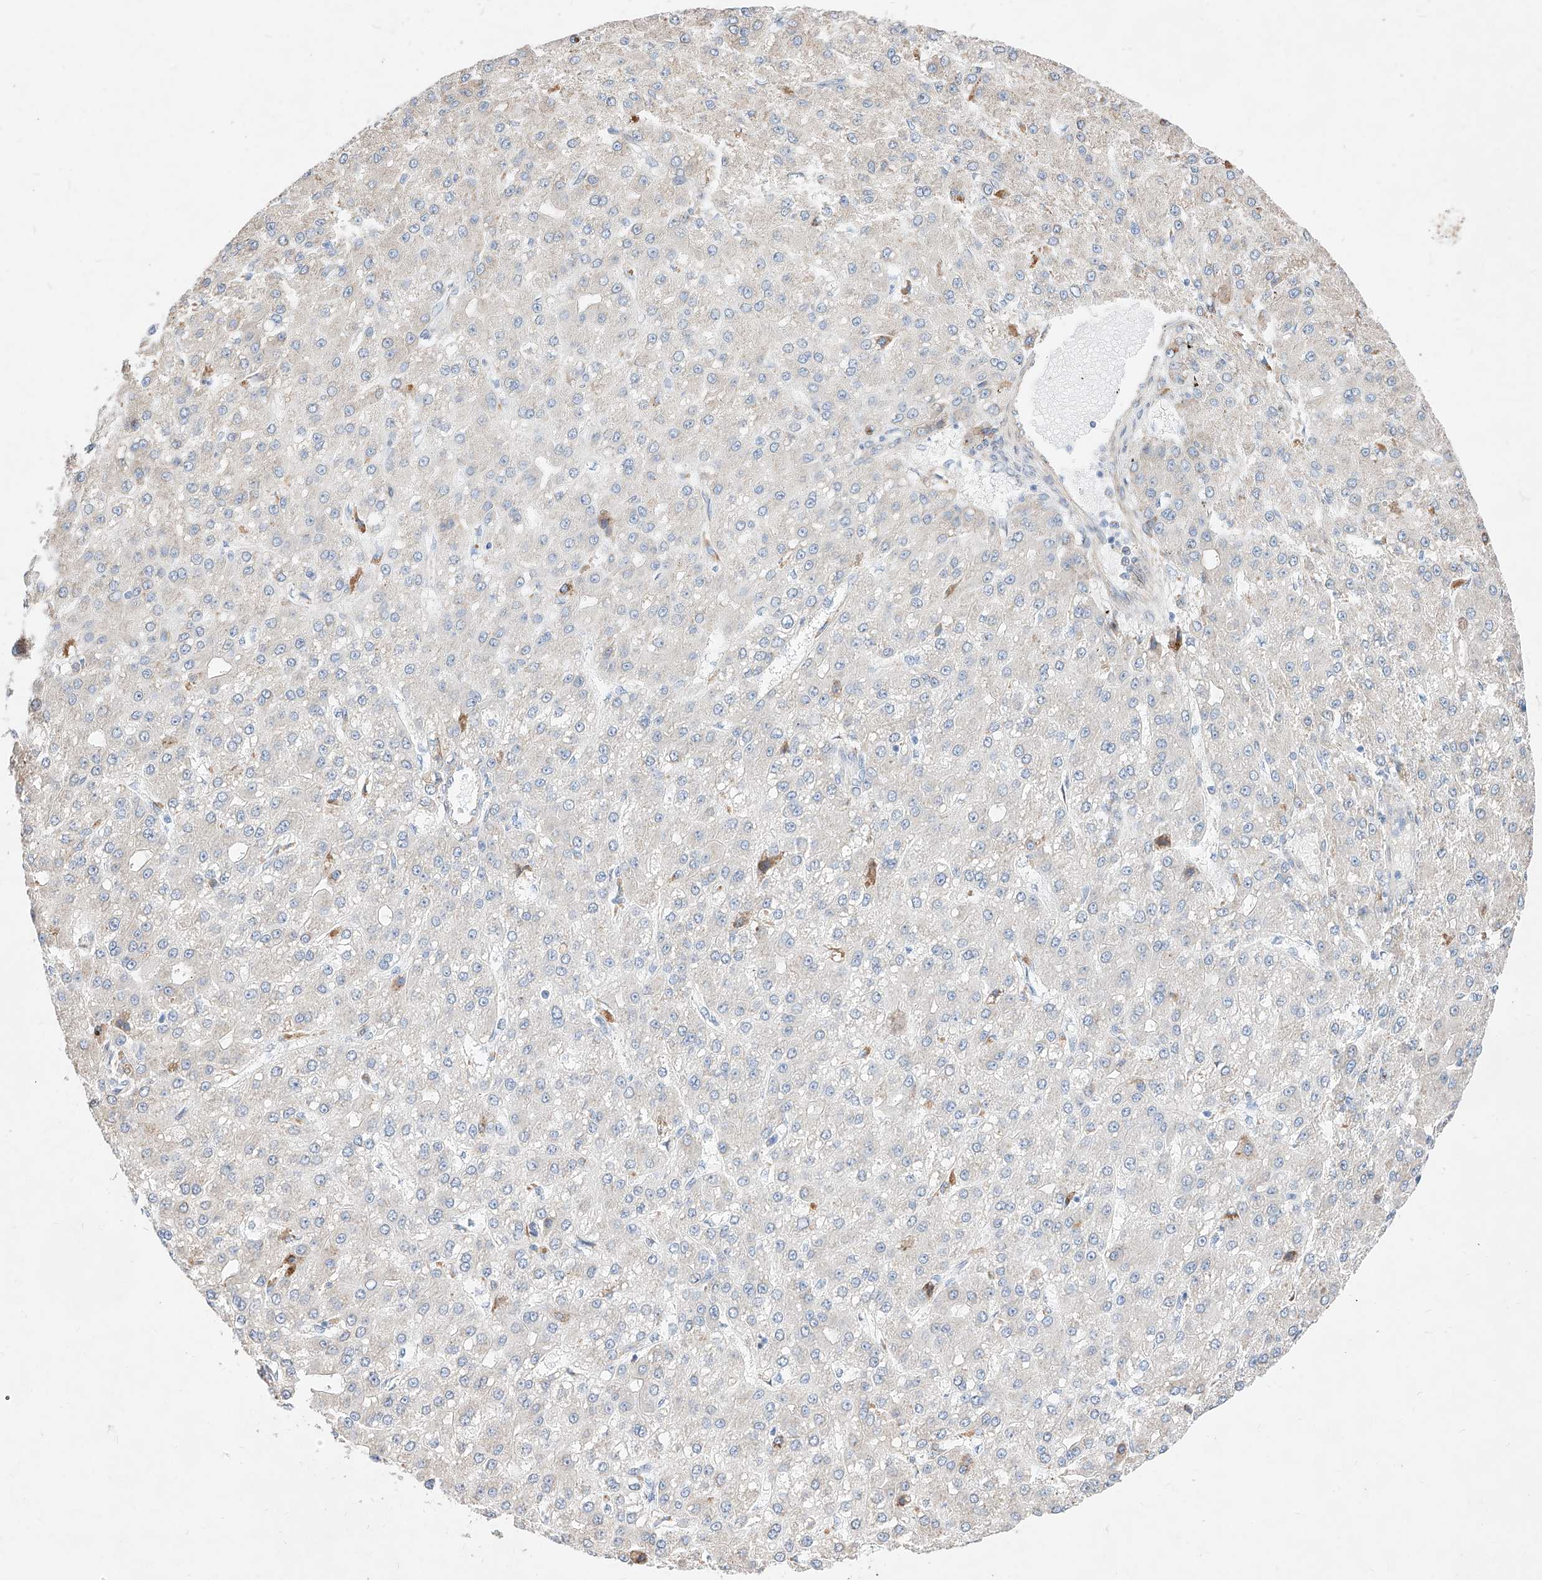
{"staining": {"intensity": "negative", "quantity": "none", "location": "none"}, "tissue": "liver cancer", "cell_type": "Tumor cells", "image_type": "cancer", "snomed": [{"axis": "morphology", "description": "Carcinoma, Hepatocellular, NOS"}, {"axis": "topography", "description": "Liver"}], "caption": "This is an immunohistochemistry histopathology image of human hepatocellular carcinoma (liver). There is no staining in tumor cells.", "gene": "ATP9B", "patient": {"sex": "male", "age": 67}}